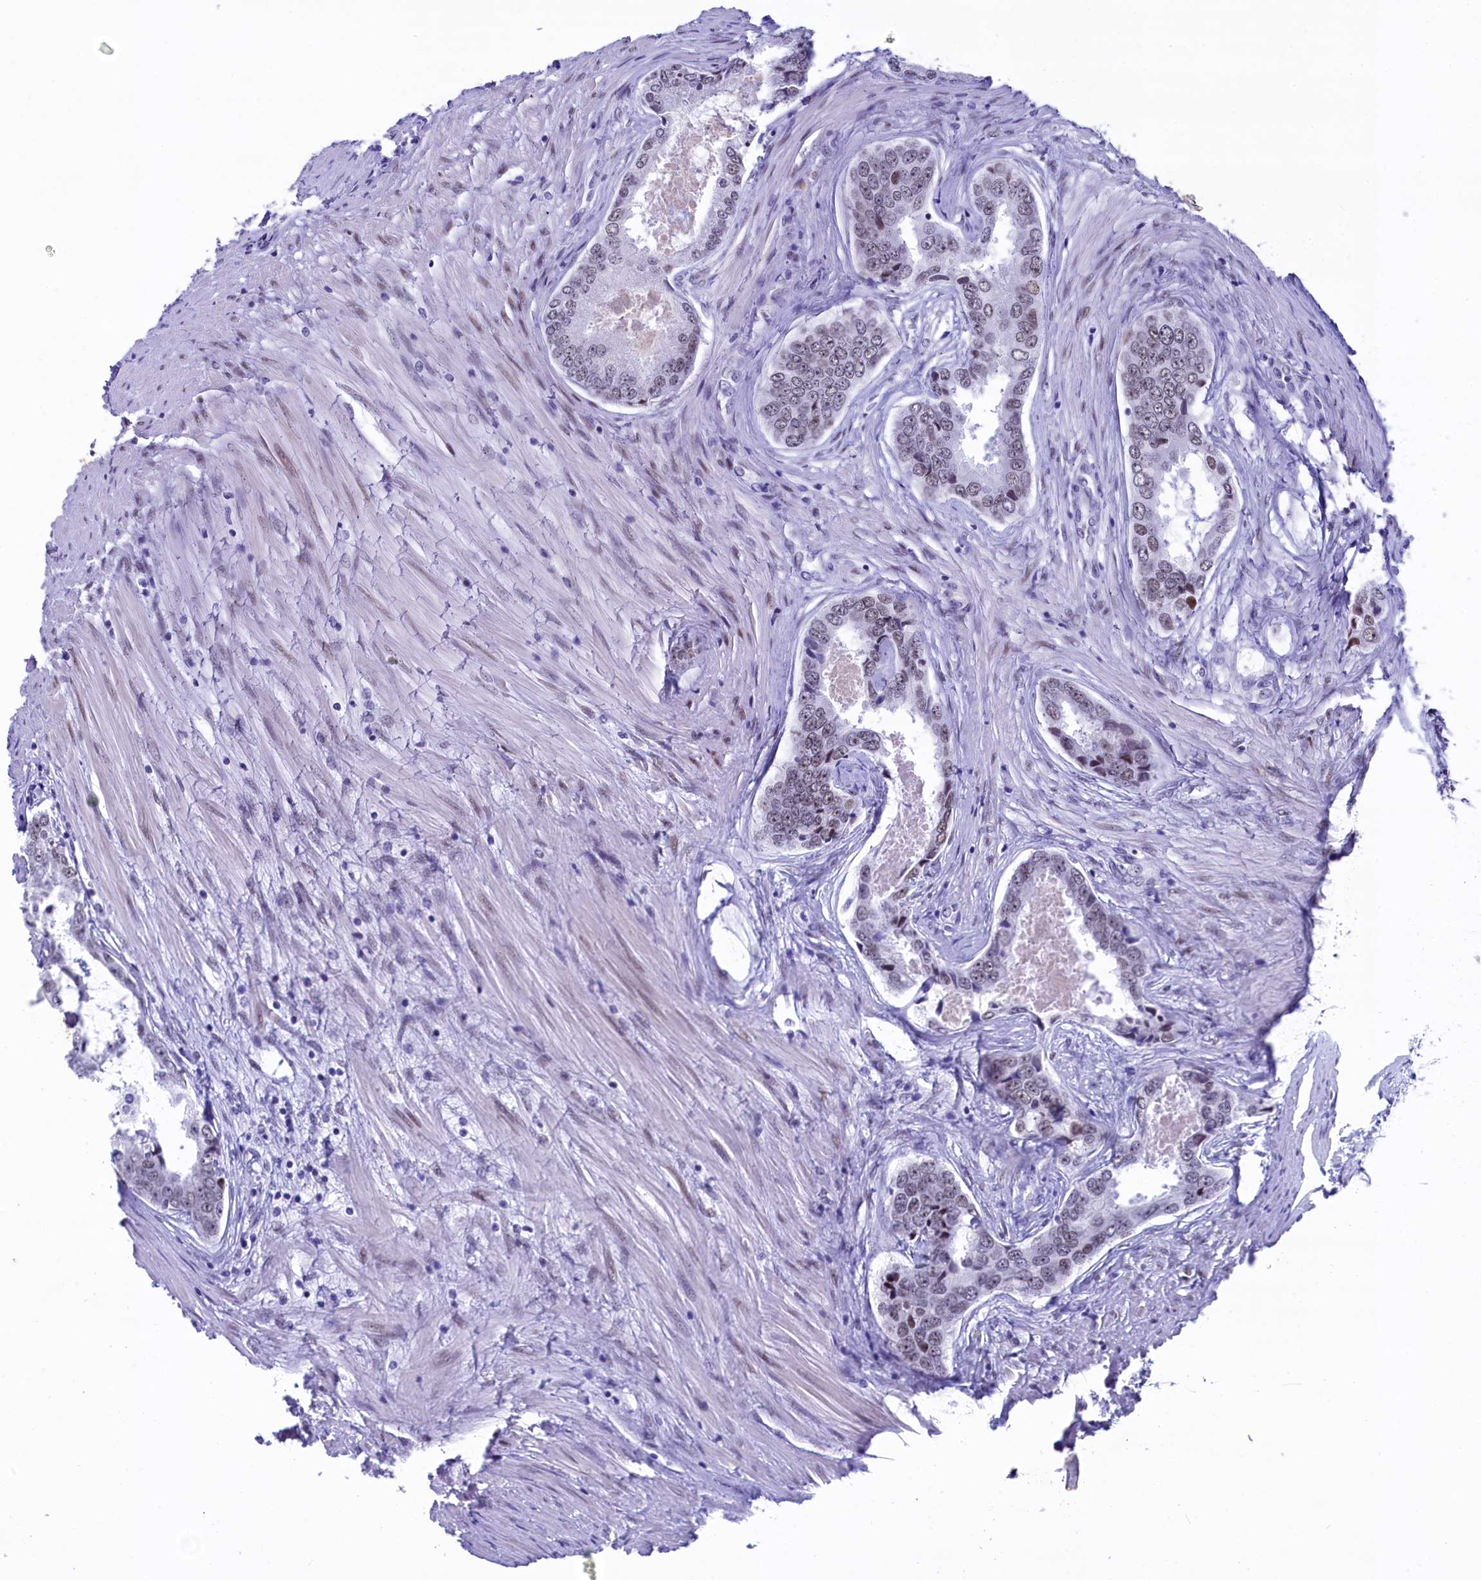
{"staining": {"intensity": "weak", "quantity": "25%-75%", "location": "nuclear"}, "tissue": "prostate cancer", "cell_type": "Tumor cells", "image_type": "cancer", "snomed": [{"axis": "morphology", "description": "Adenocarcinoma, Low grade"}, {"axis": "topography", "description": "Prostate"}], "caption": "Protein staining shows weak nuclear positivity in approximately 25%-75% of tumor cells in prostate low-grade adenocarcinoma.", "gene": "SUGP2", "patient": {"sex": "male", "age": 68}}